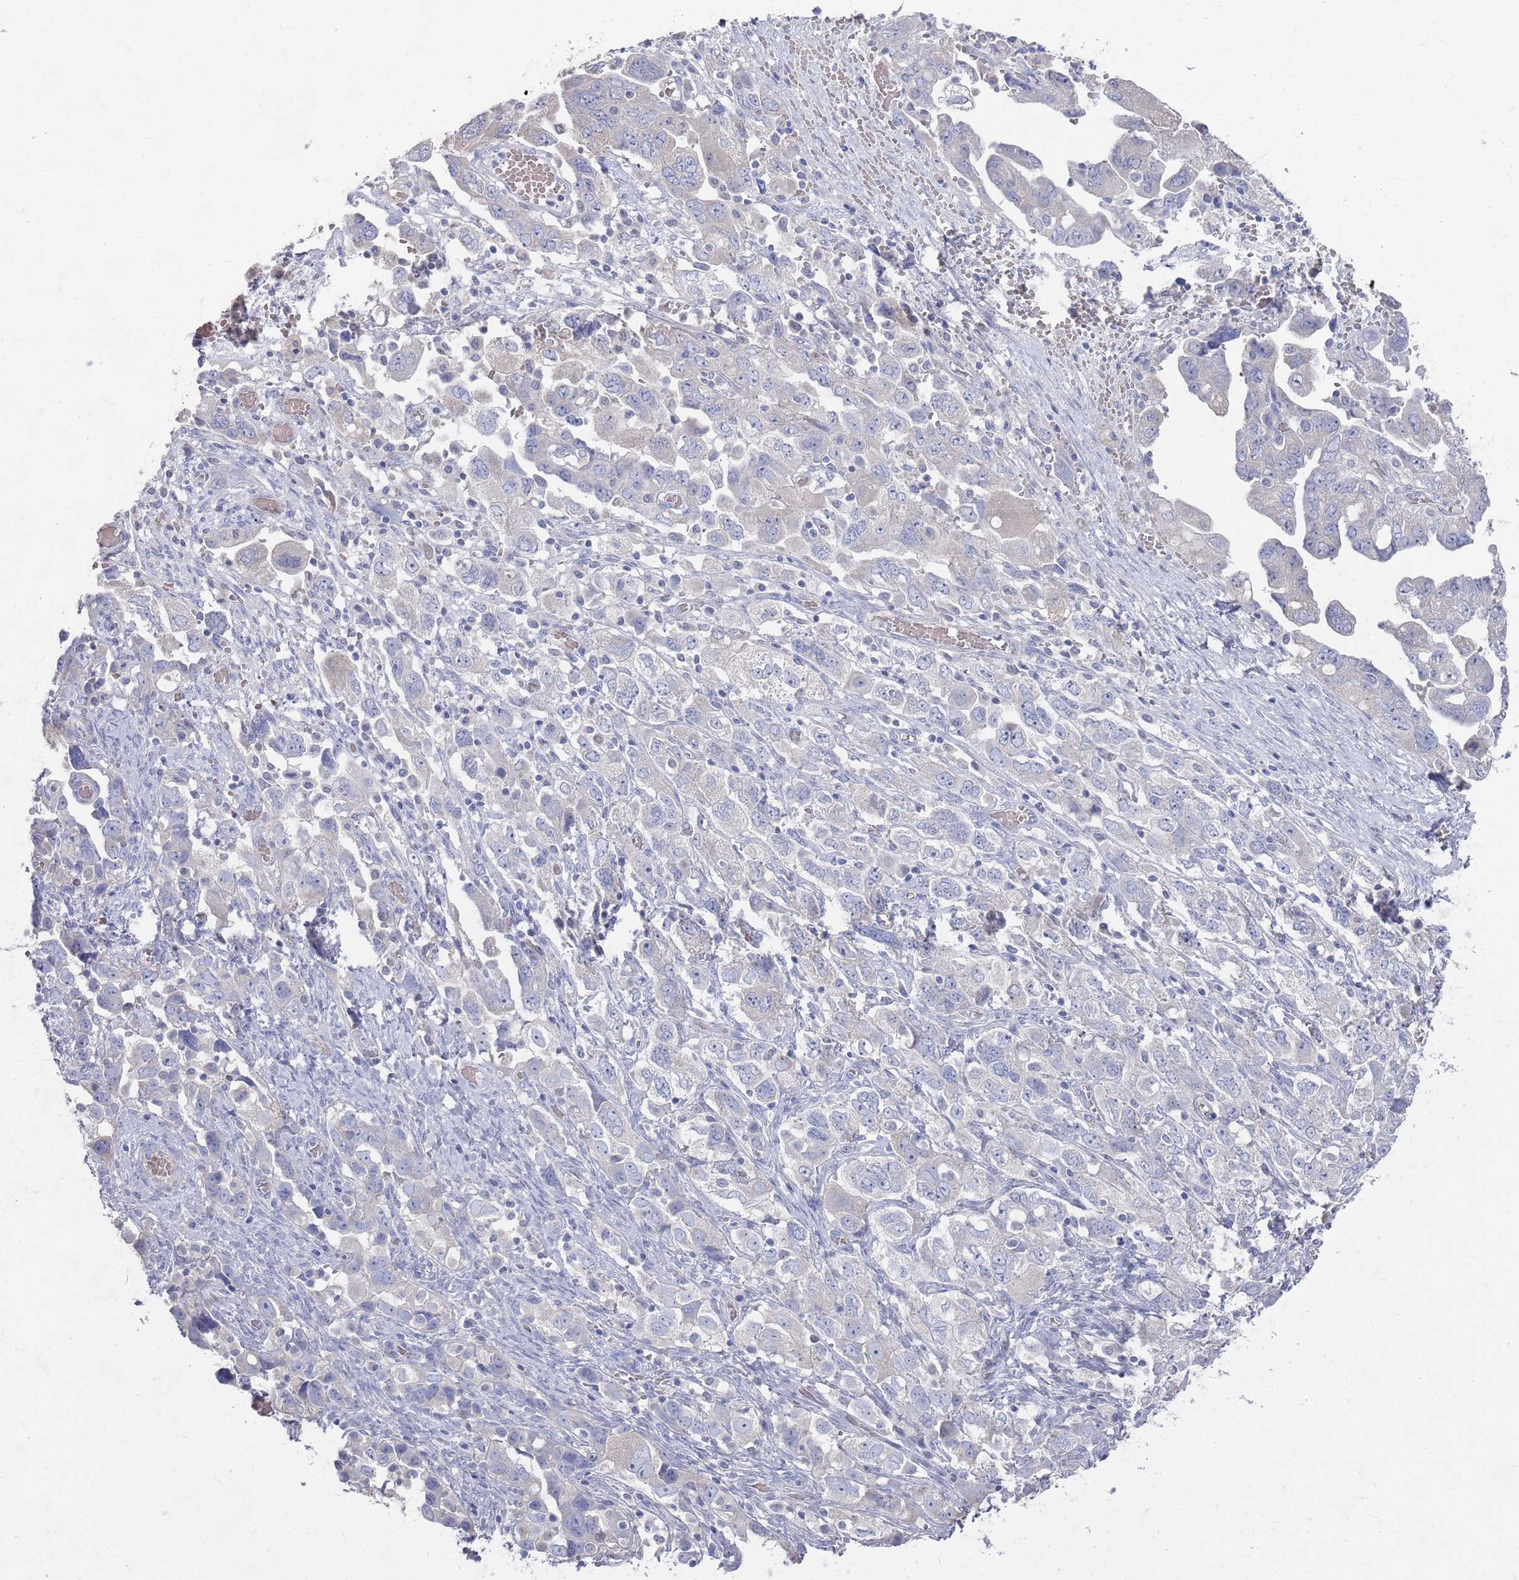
{"staining": {"intensity": "negative", "quantity": "none", "location": "none"}, "tissue": "ovarian cancer", "cell_type": "Tumor cells", "image_type": "cancer", "snomed": [{"axis": "morphology", "description": "Carcinoma, NOS"}, {"axis": "morphology", "description": "Cystadenocarcinoma, serous, NOS"}, {"axis": "topography", "description": "Ovary"}], "caption": "This is an immunohistochemistry histopathology image of human carcinoma (ovarian). There is no expression in tumor cells.", "gene": "TMCO3", "patient": {"sex": "female", "age": 69}}